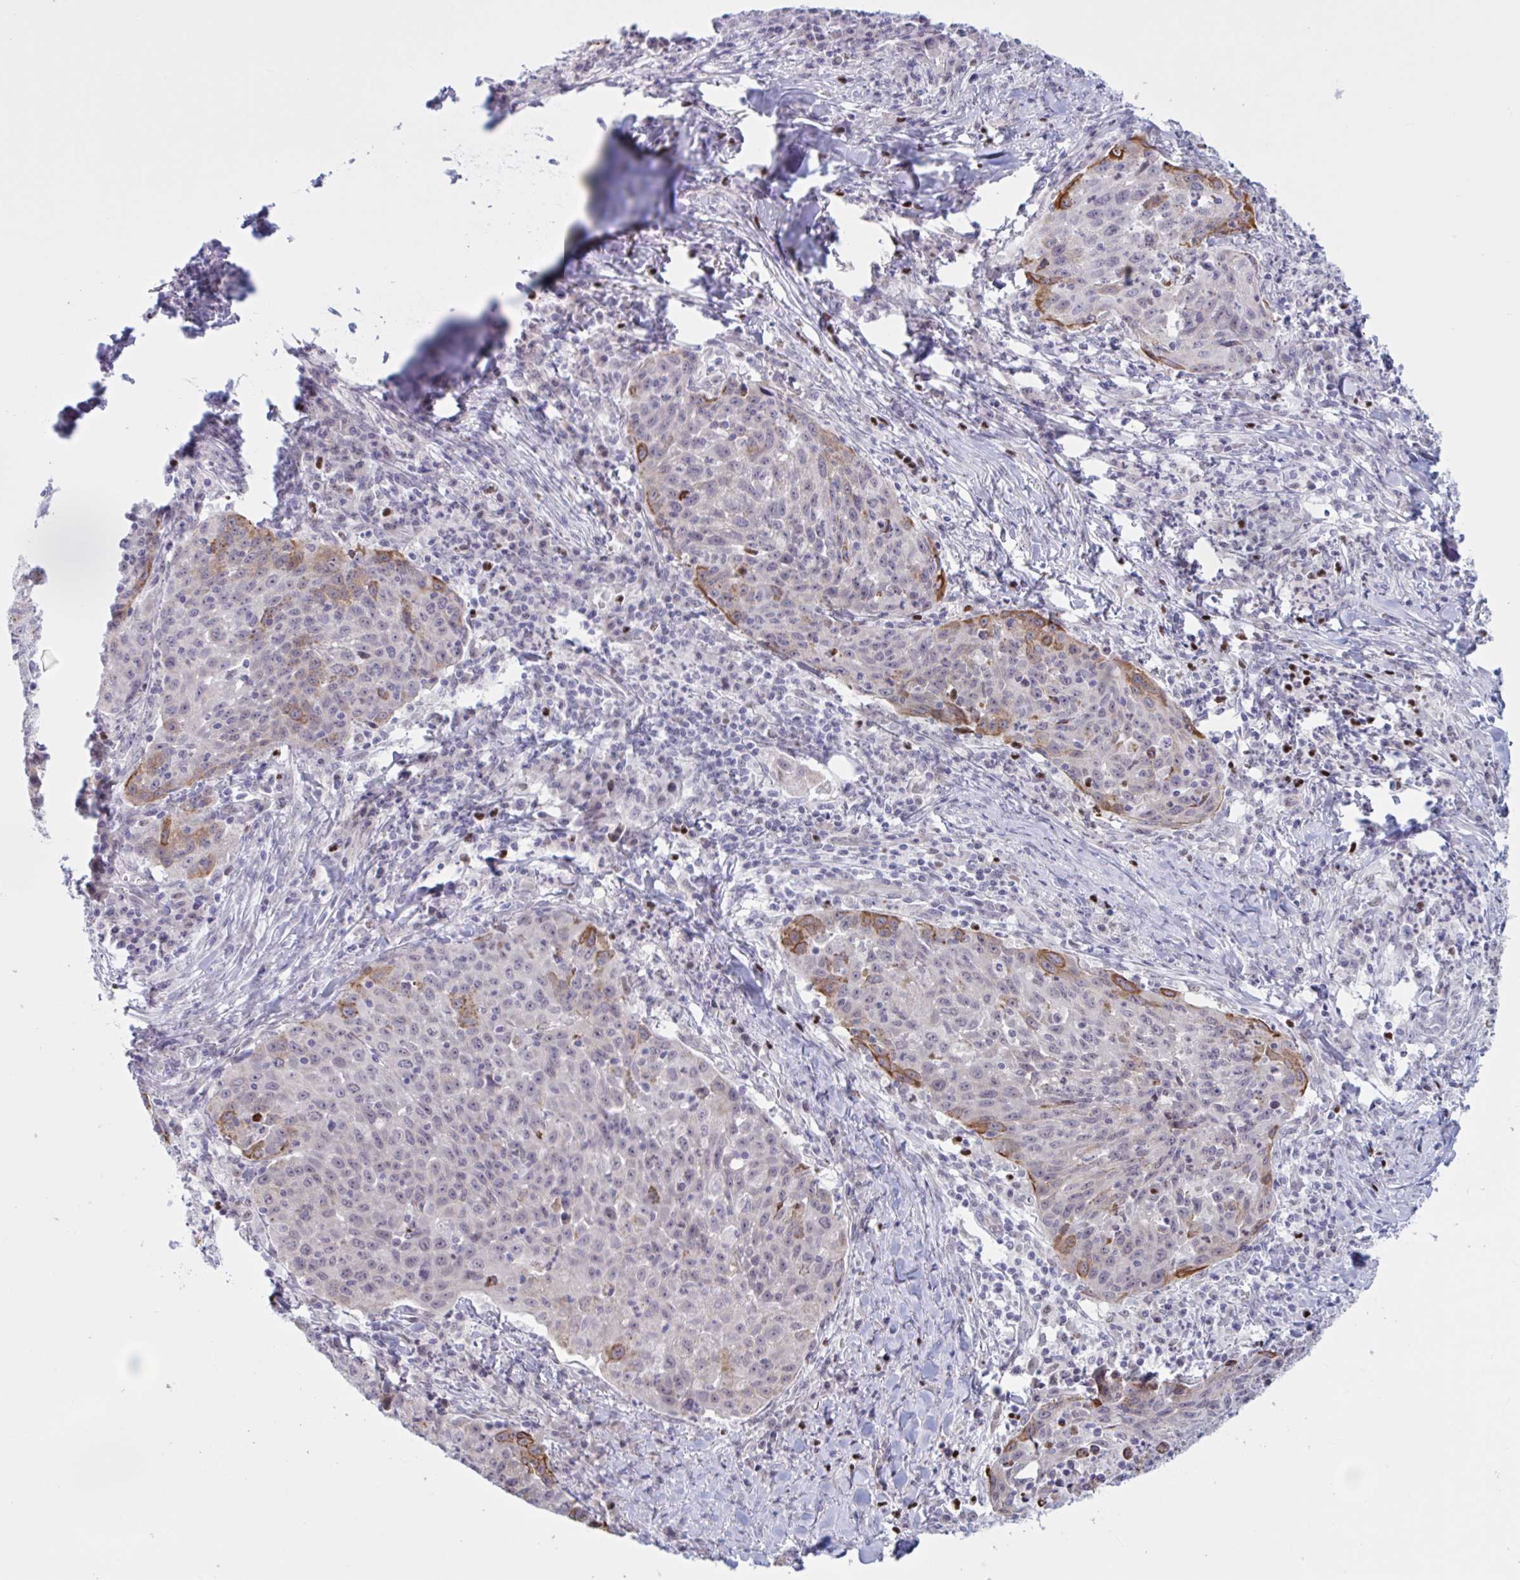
{"staining": {"intensity": "moderate", "quantity": "<25%", "location": "cytoplasmic/membranous"}, "tissue": "lung cancer", "cell_type": "Tumor cells", "image_type": "cancer", "snomed": [{"axis": "morphology", "description": "Squamous cell carcinoma, NOS"}, {"axis": "morphology", "description": "Squamous cell carcinoma, metastatic, NOS"}, {"axis": "topography", "description": "Bronchus"}, {"axis": "topography", "description": "Lung"}], "caption": "Protein staining by immunohistochemistry (IHC) displays moderate cytoplasmic/membranous staining in approximately <25% of tumor cells in lung cancer.", "gene": "PRMT6", "patient": {"sex": "male", "age": 62}}